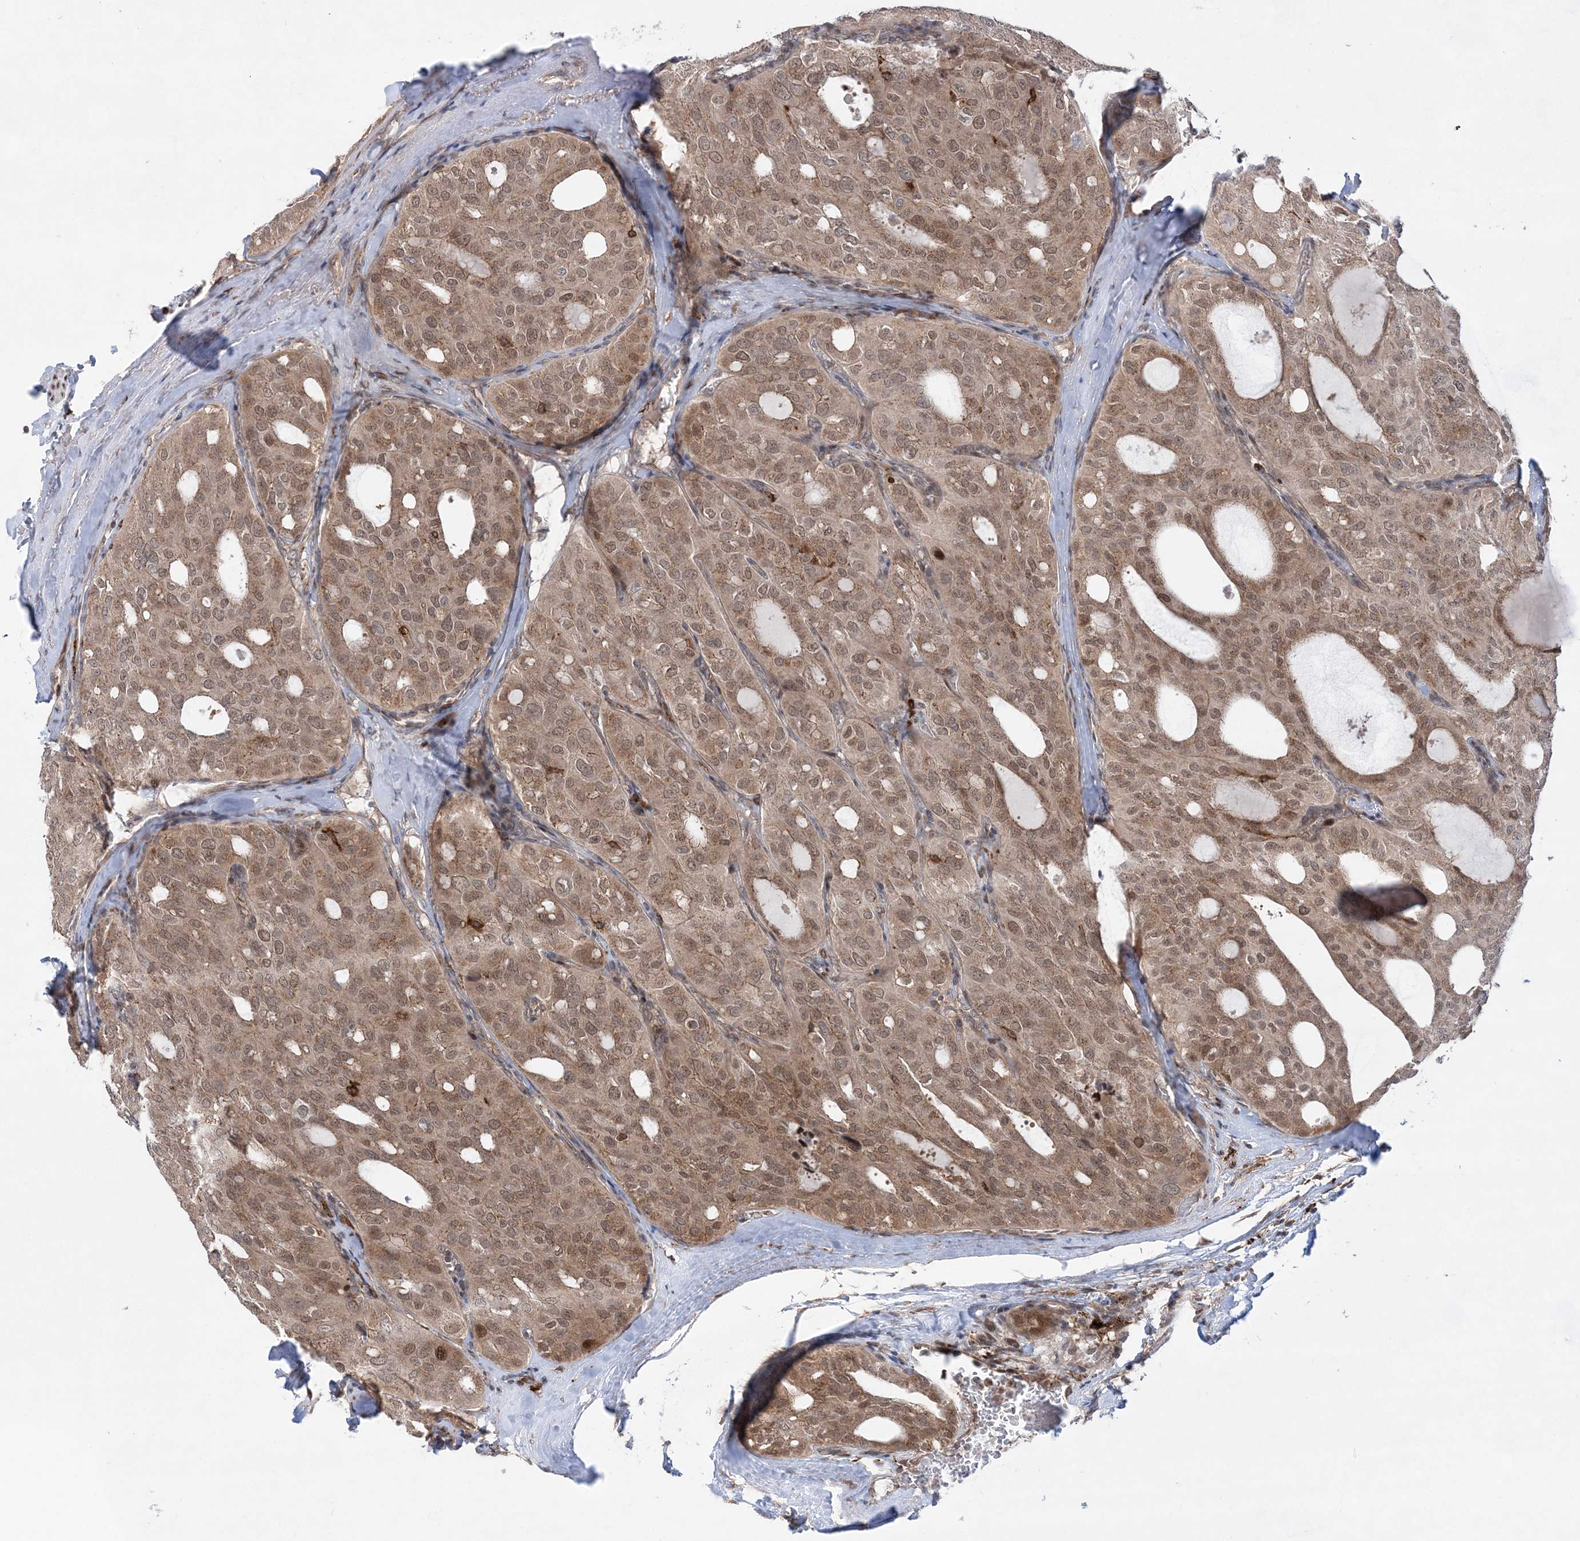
{"staining": {"intensity": "moderate", "quantity": ">75%", "location": "cytoplasmic/membranous,nuclear"}, "tissue": "thyroid cancer", "cell_type": "Tumor cells", "image_type": "cancer", "snomed": [{"axis": "morphology", "description": "Follicular adenoma carcinoma, NOS"}, {"axis": "topography", "description": "Thyroid gland"}], "caption": "Thyroid follicular adenoma carcinoma stained for a protein (brown) displays moderate cytoplasmic/membranous and nuclear positive positivity in about >75% of tumor cells.", "gene": "ANAPC15", "patient": {"sex": "male", "age": 75}}